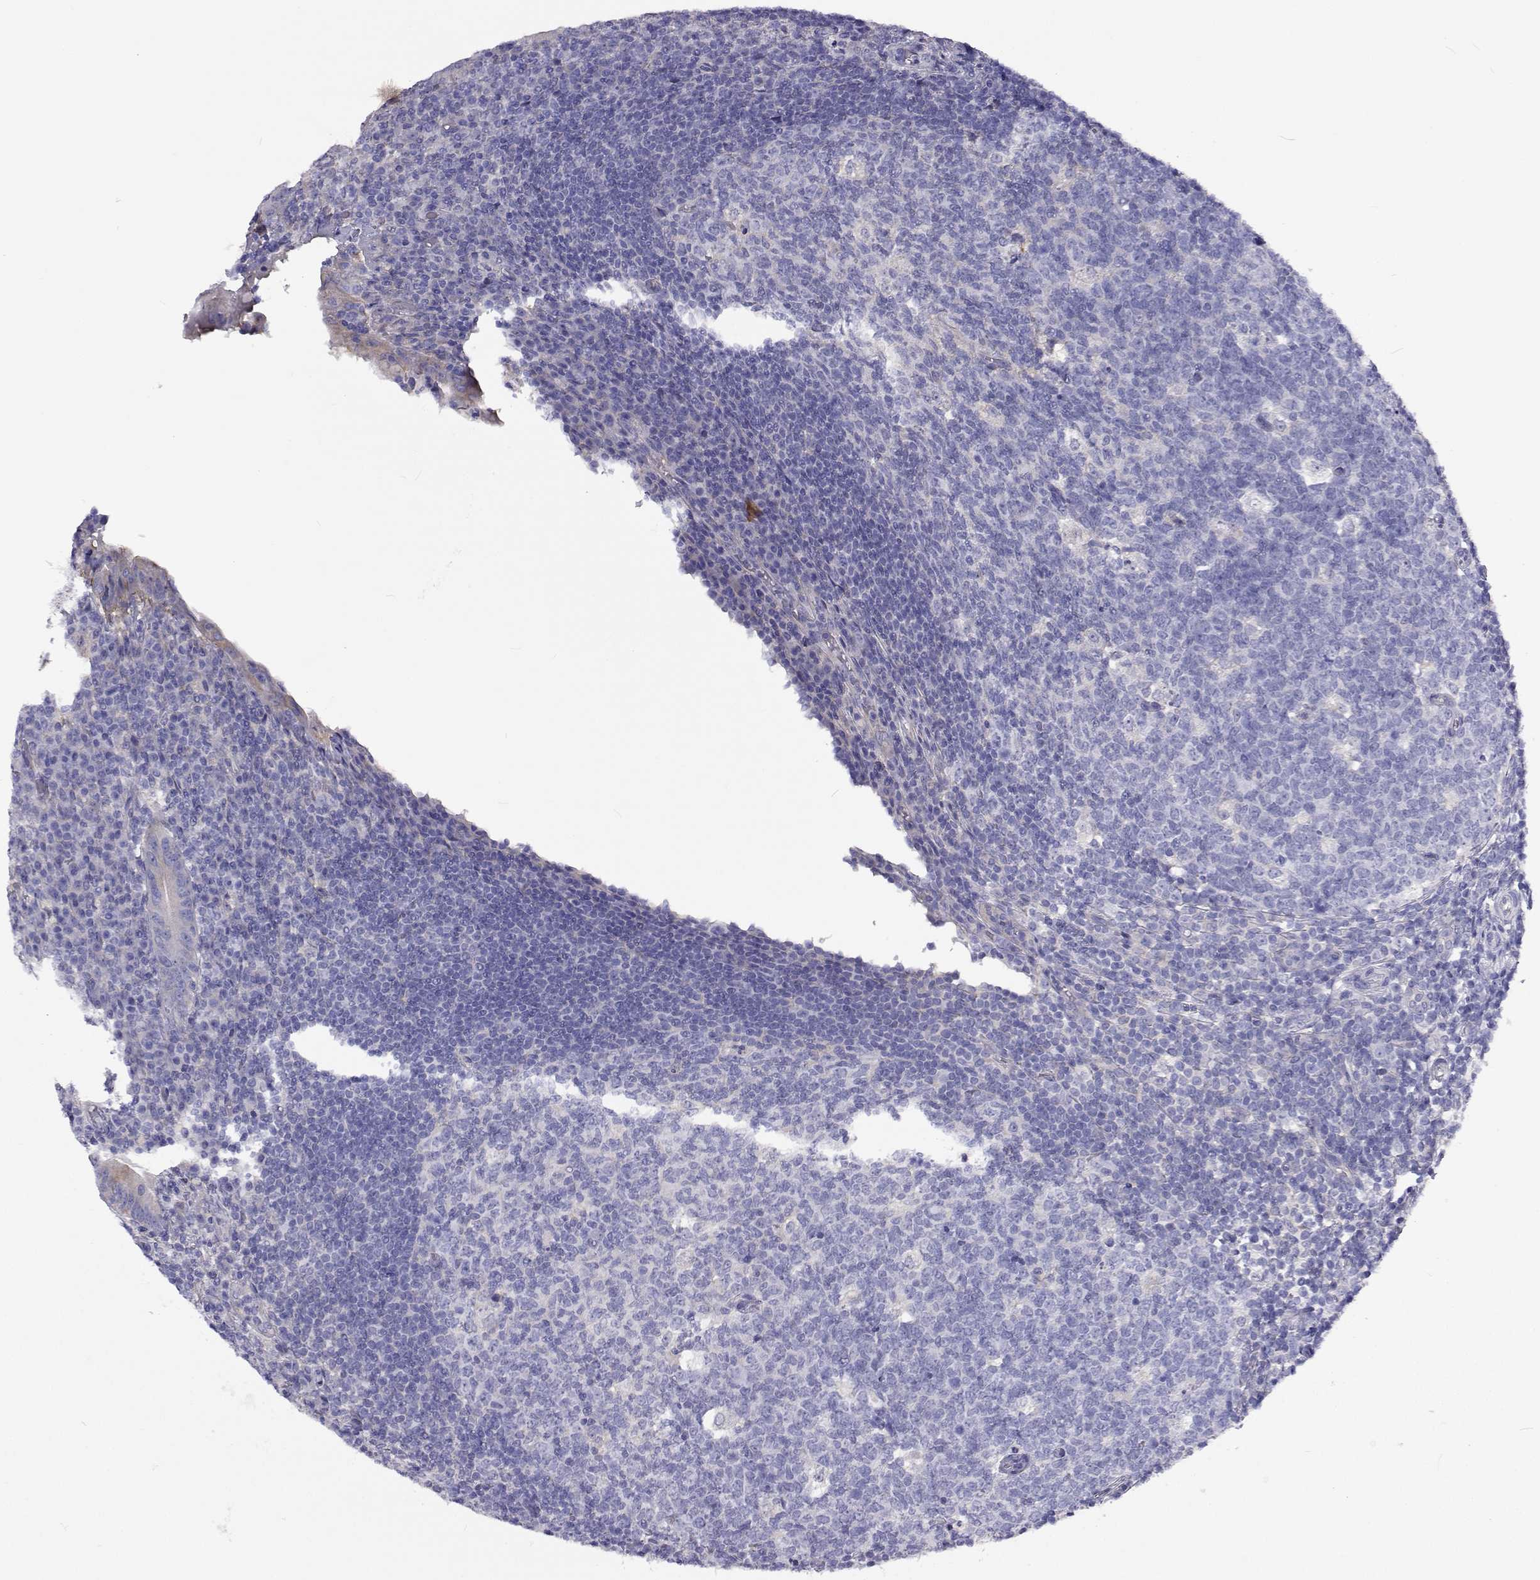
{"staining": {"intensity": "moderate", "quantity": "<25%", "location": "cytoplasmic/membranous"}, "tissue": "appendix", "cell_type": "Glandular cells", "image_type": "normal", "snomed": [{"axis": "morphology", "description": "Normal tissue, NOS"}, {"axis": "topography", "description": "Appendix"}], "caption": "Immunohistochemistry (IHC) (DAB) staining of benign appendix reveals moderate cytoplasmic/membranous protein positivity in approximately <25% of glandular cells. (Brightfield microscopy of DAB IHC at high magnification).", "gene": "LHFPL7", "patient": {"sex": "male", "age": 18}}